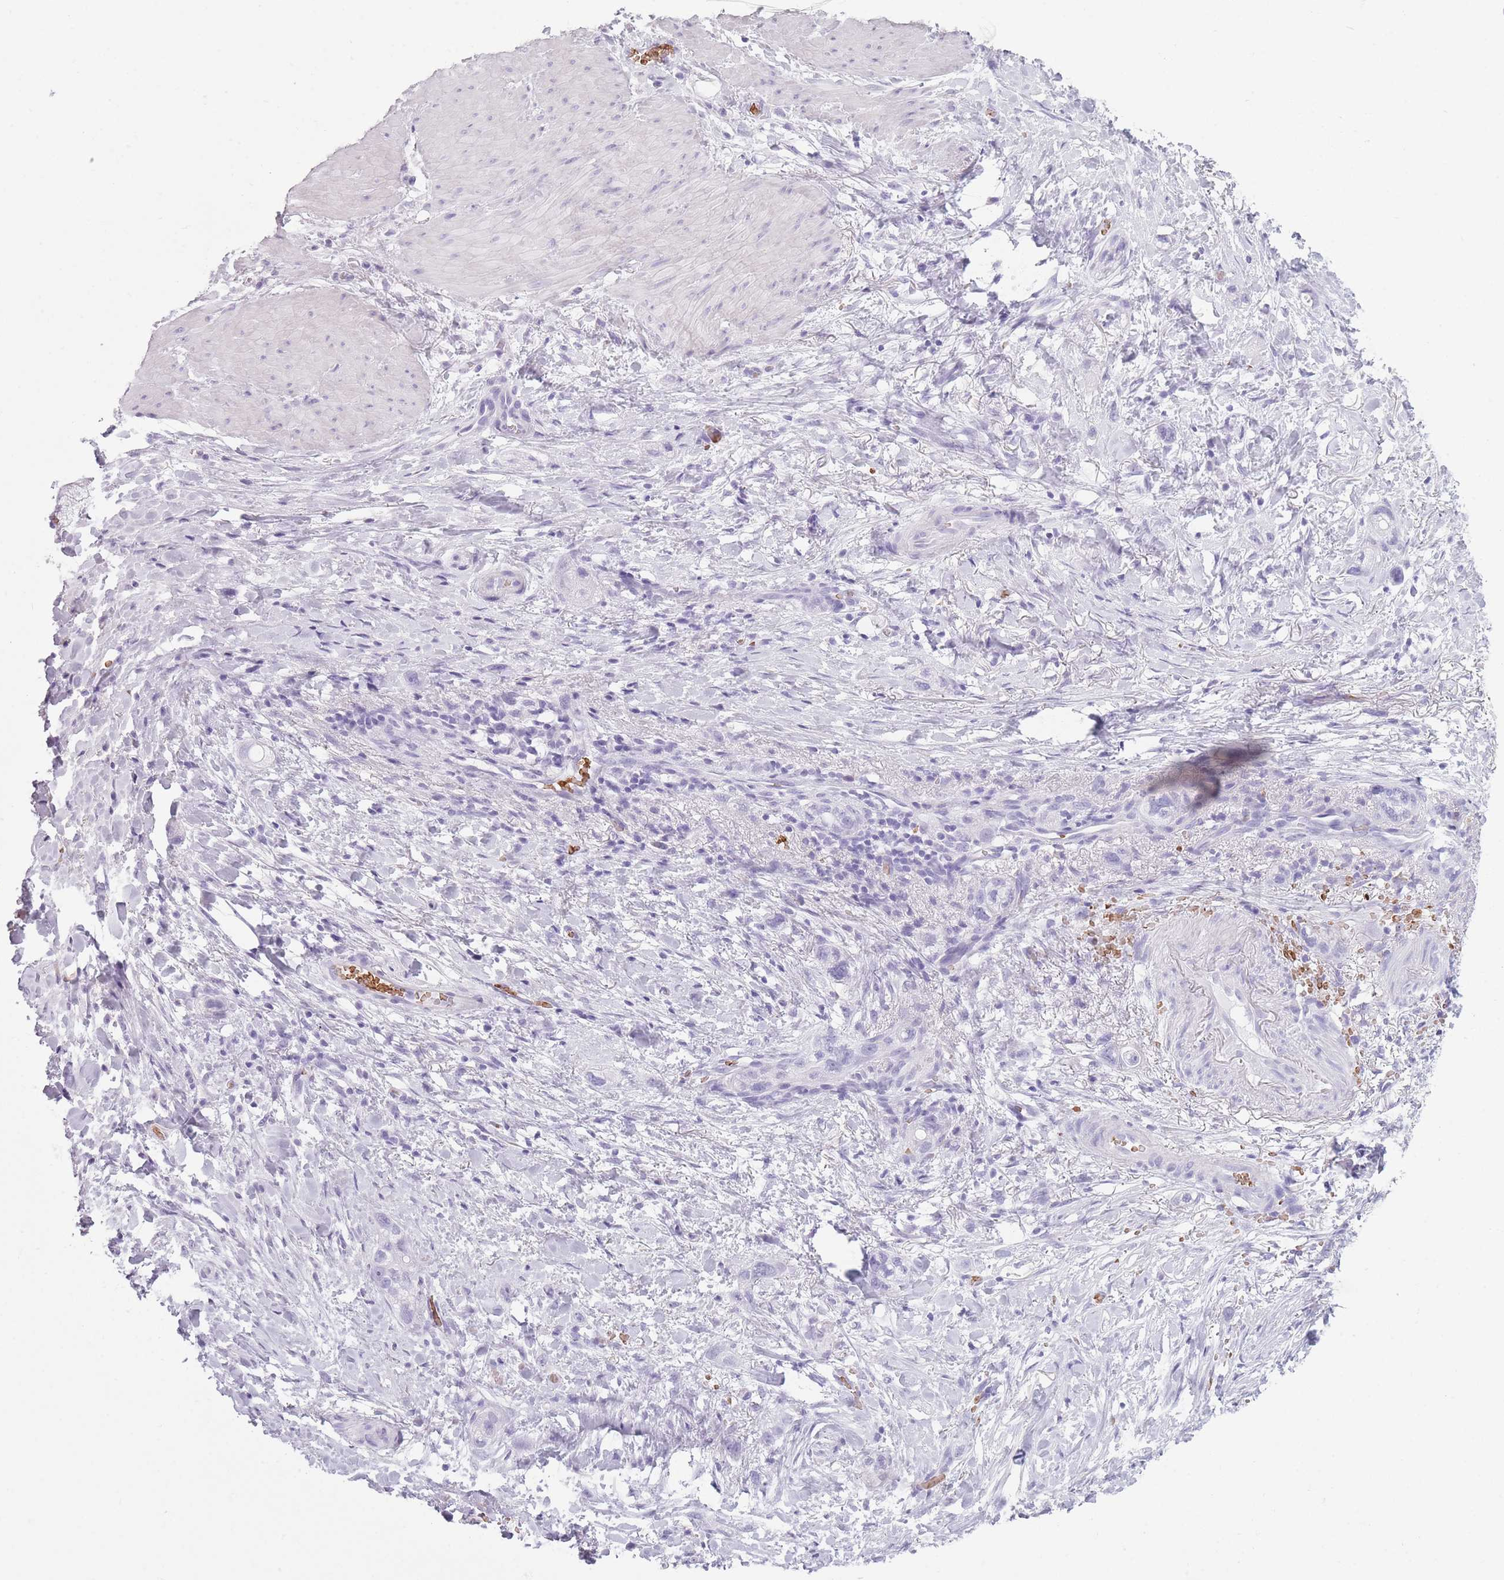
{"staining": {"intensity": "negative", "quantity": "none", "location": "none"}, "tissue": "stomach cancer", "cell_type": "Tumor cells", "image_type": "cancer", "snomed": [{"axis": "morphology", "description": "Adenocarcinoma, NOS"}, {"axis": "topography", "description": "Stomach"}, {"axis": "topography", "description": "Stomach, lower"}], "caption": "DAB immunohistochemical staining of human stomach adenocarcinoma demonstrates no significant expression in tumor cells. (DAB (3,3'-diaminobenzidine) immunohistochemistry visualized using brightfield microscopy, high magnification).", "gene": "OR7C1", "patient": {"sex": "female", "age": 48}}